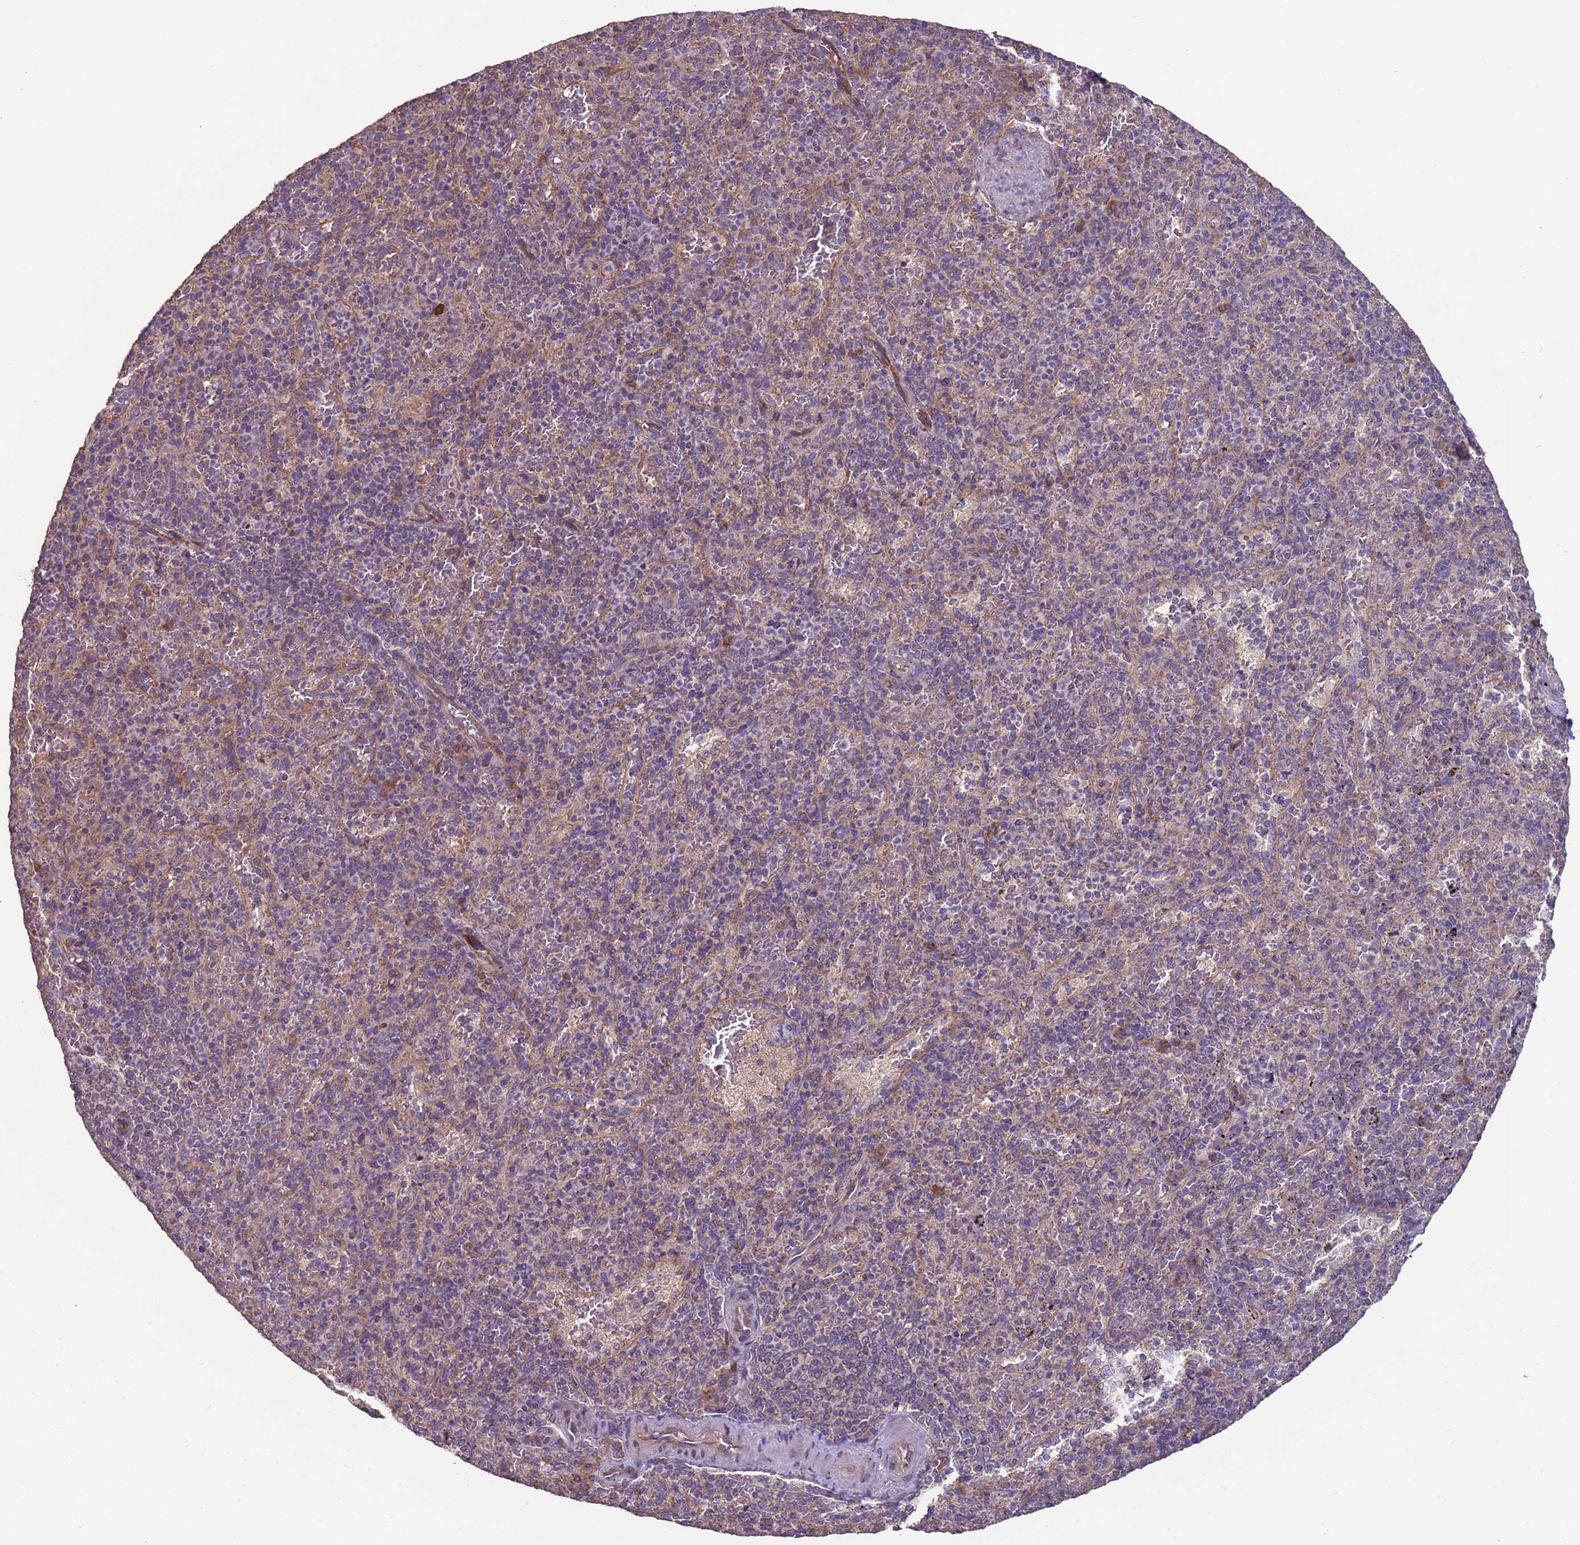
{"staining": {"intensity": "negative", "quantity": "none", "location": "none"}, "tissue": "spleen", "cell_type": "Cells in red pulp", "image_type": "normal", "snomed": [{"axis": "morphology", "description": "Normal tissue, NOS"}, {"axis": "topography", "description": "Spleen"}], "caption": "Image shows no significant protein positivity in cells in red pulp of benign spleen. (DAB IHC visualized using brightfield microscopy, high magnification).", "gene": "EEF1AKMT1", "patient": {"sex": "male", "age": 82}}